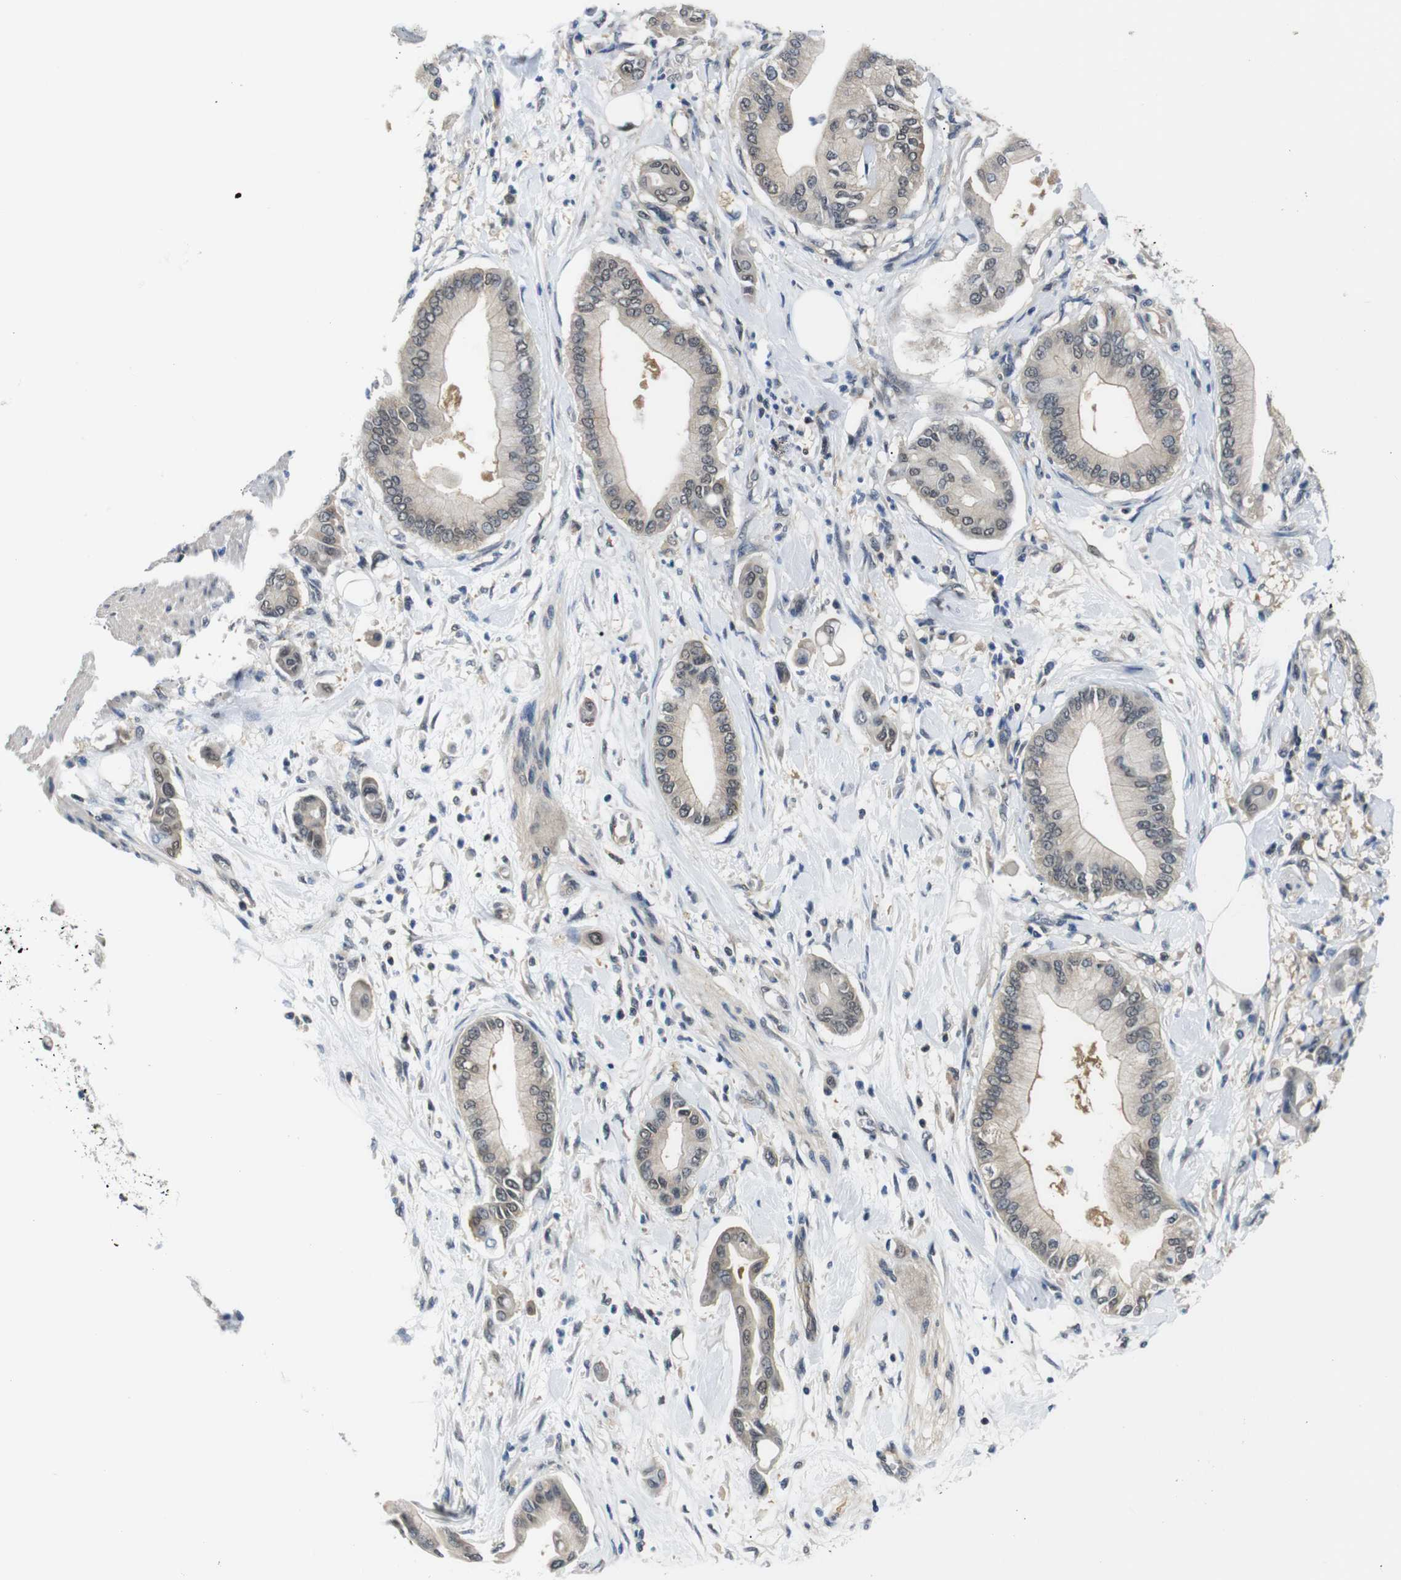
{"staining": {"intensity": "weak", "quantity": "<25%", "location": "cytoplasmic/membranous"}, "tissue": "pancreatic cancer", "cell_type": "Tumor cells", "image_type": "cancer", "snomed": [{"axis": "morphology", "description": "Adenocarcinoma, NOS"}, {"axis": "morphology", "description": "Adenocarcinoma, metastatic, NOS"}, {"axis": "topography", "description": "Lymph node"}, {"axis": "topography", "description": "Pancreas"}, {"axis": "topography", "description": "Duodenum"}], "caption": "Tumor cells are negative for protein expression in human pancreatic adenocarcinoma. (Stains: DAB (3,3'-diaminobenzidine) immunohistochemistry with hematoxylin counter stain, Microscopy: brightfield microscopy at high magnification).", "gene": "UBXN1", "patient": {"sex": "female", "age": 64}}